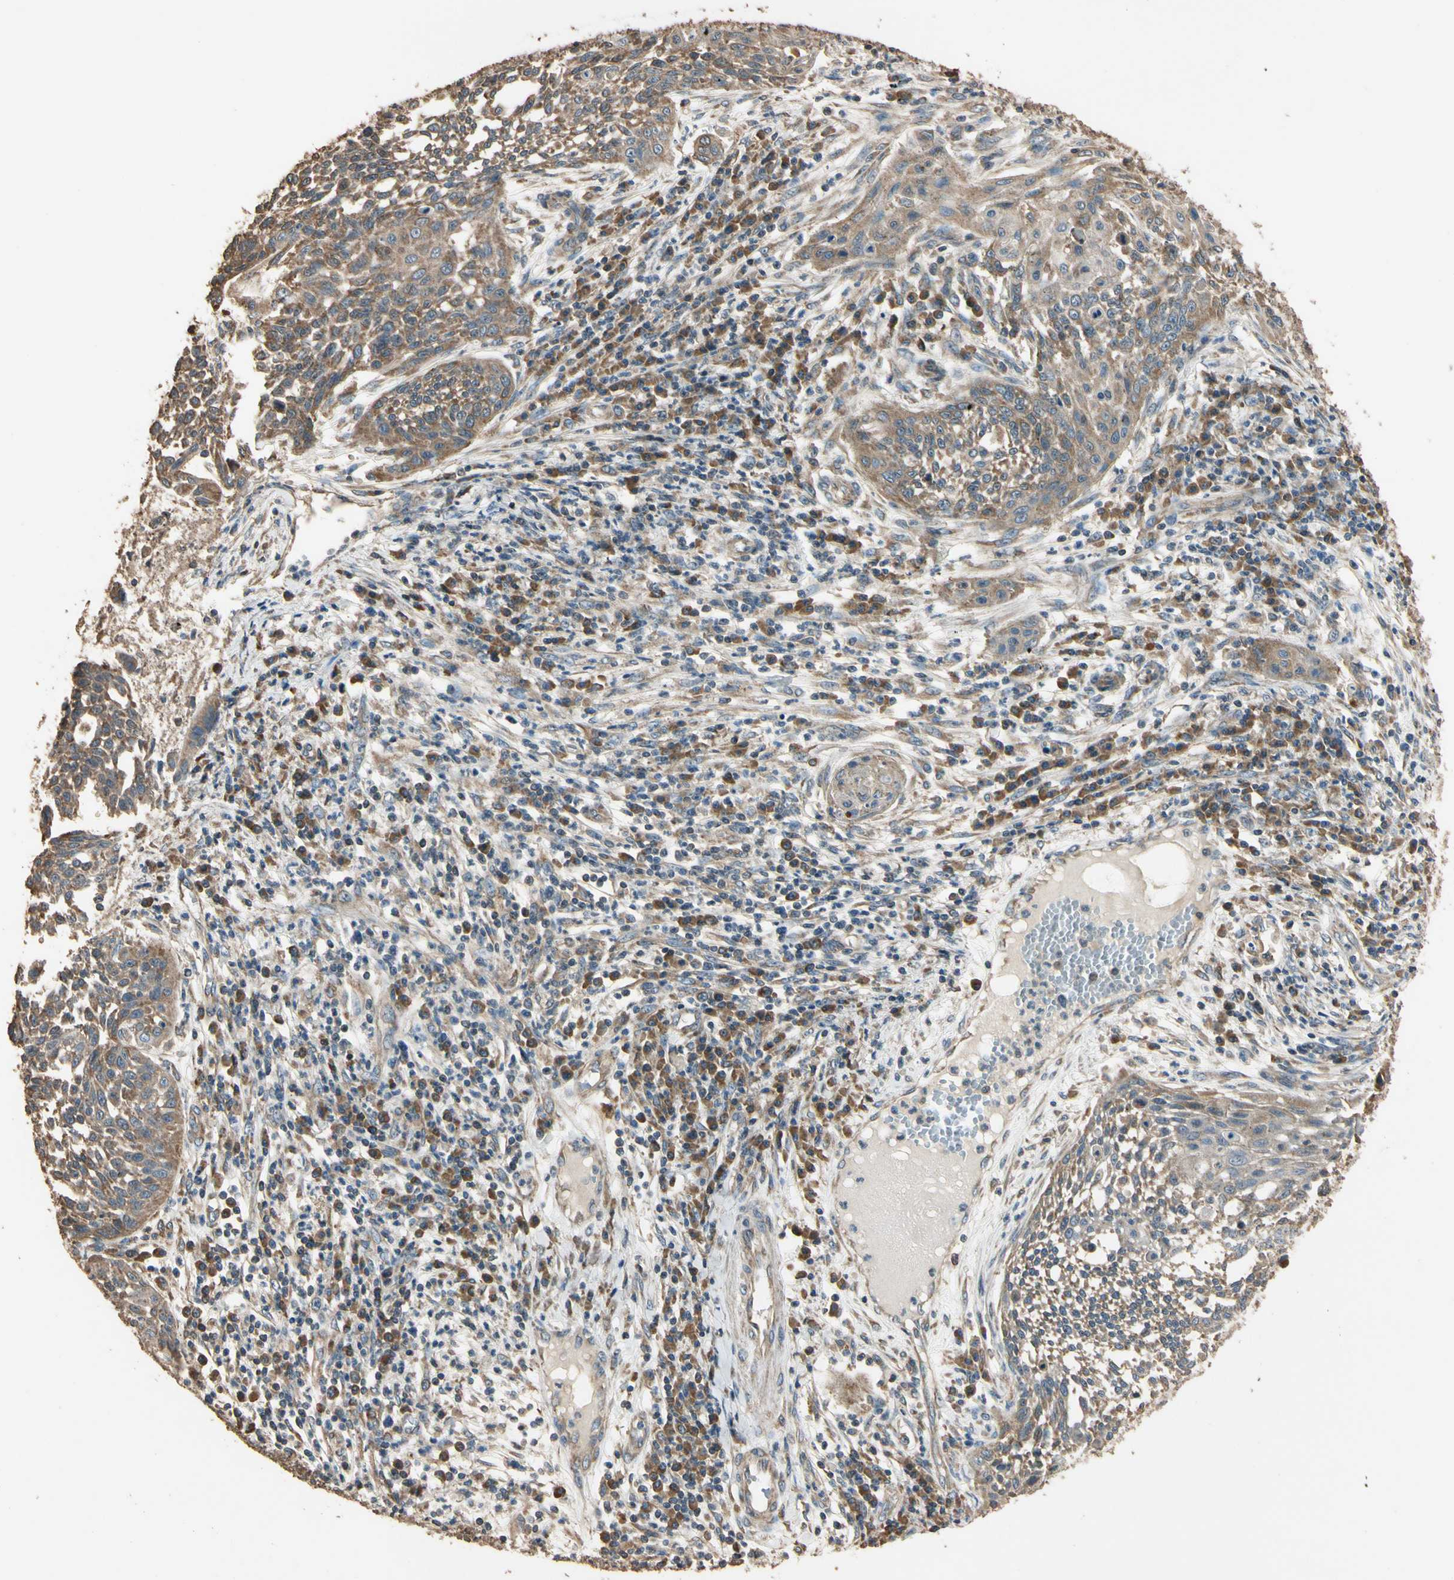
{"staining": {"intensity": "moderate", "quantity": ">75%", "location": "cytoplasmic/membranous"}, "tissue": "cervical cancer", "cell_type": "Tumor cells", "image_type": "cancer", "snomed": [{"axis": "morphology", "description": "Squamous cell carcinoma, NOS"}, {"axis": "topography", "description": "Cervix"}], "caption": "Immunohistochemical staining of human cervical cancer (squamous cell carcinoma) shows moderate cytoplasmic/membranous protein staining in about >75% of tumor cells.", "gene": "STX18", "patient": {"sex": "female", "age": 34}}